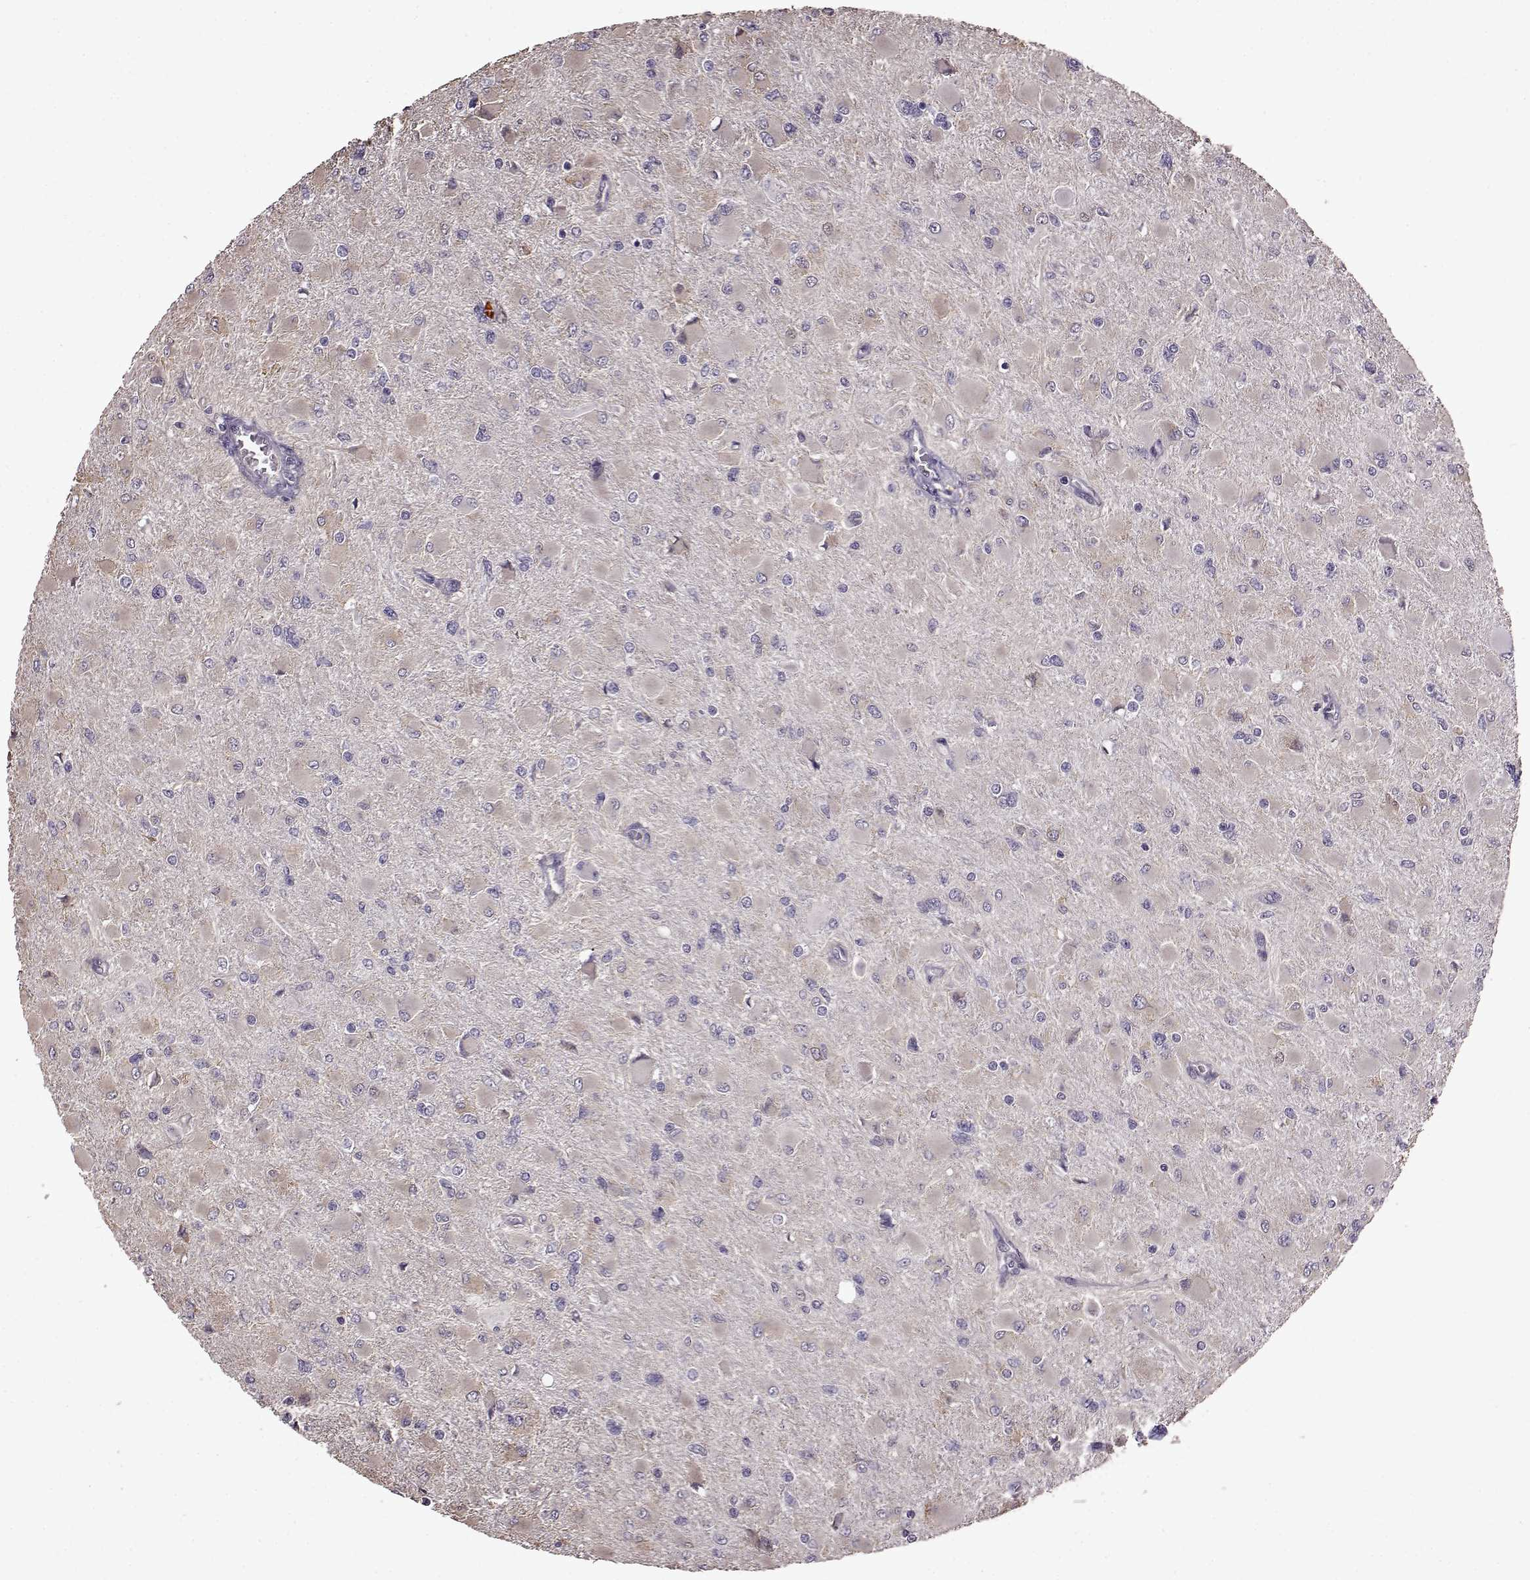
{"staining": {"intensity": "negative", "quantity": "none", "location": "none"}, "tissue": "glioma", "cell_type": "Tumor cells", "image_type": "cancer", "snomed": [{"axis": "morphology", "description": "Glioma, malignant, High grade"}, {"axis": "topography", "description": "Cerebral cortex"}], "caption": "Immunohistochemistry (IHC) of glioma reveals no staining in tumor cells.", "gene": "EDDM3B", "patient": {"sex": "female", "age": 36}}